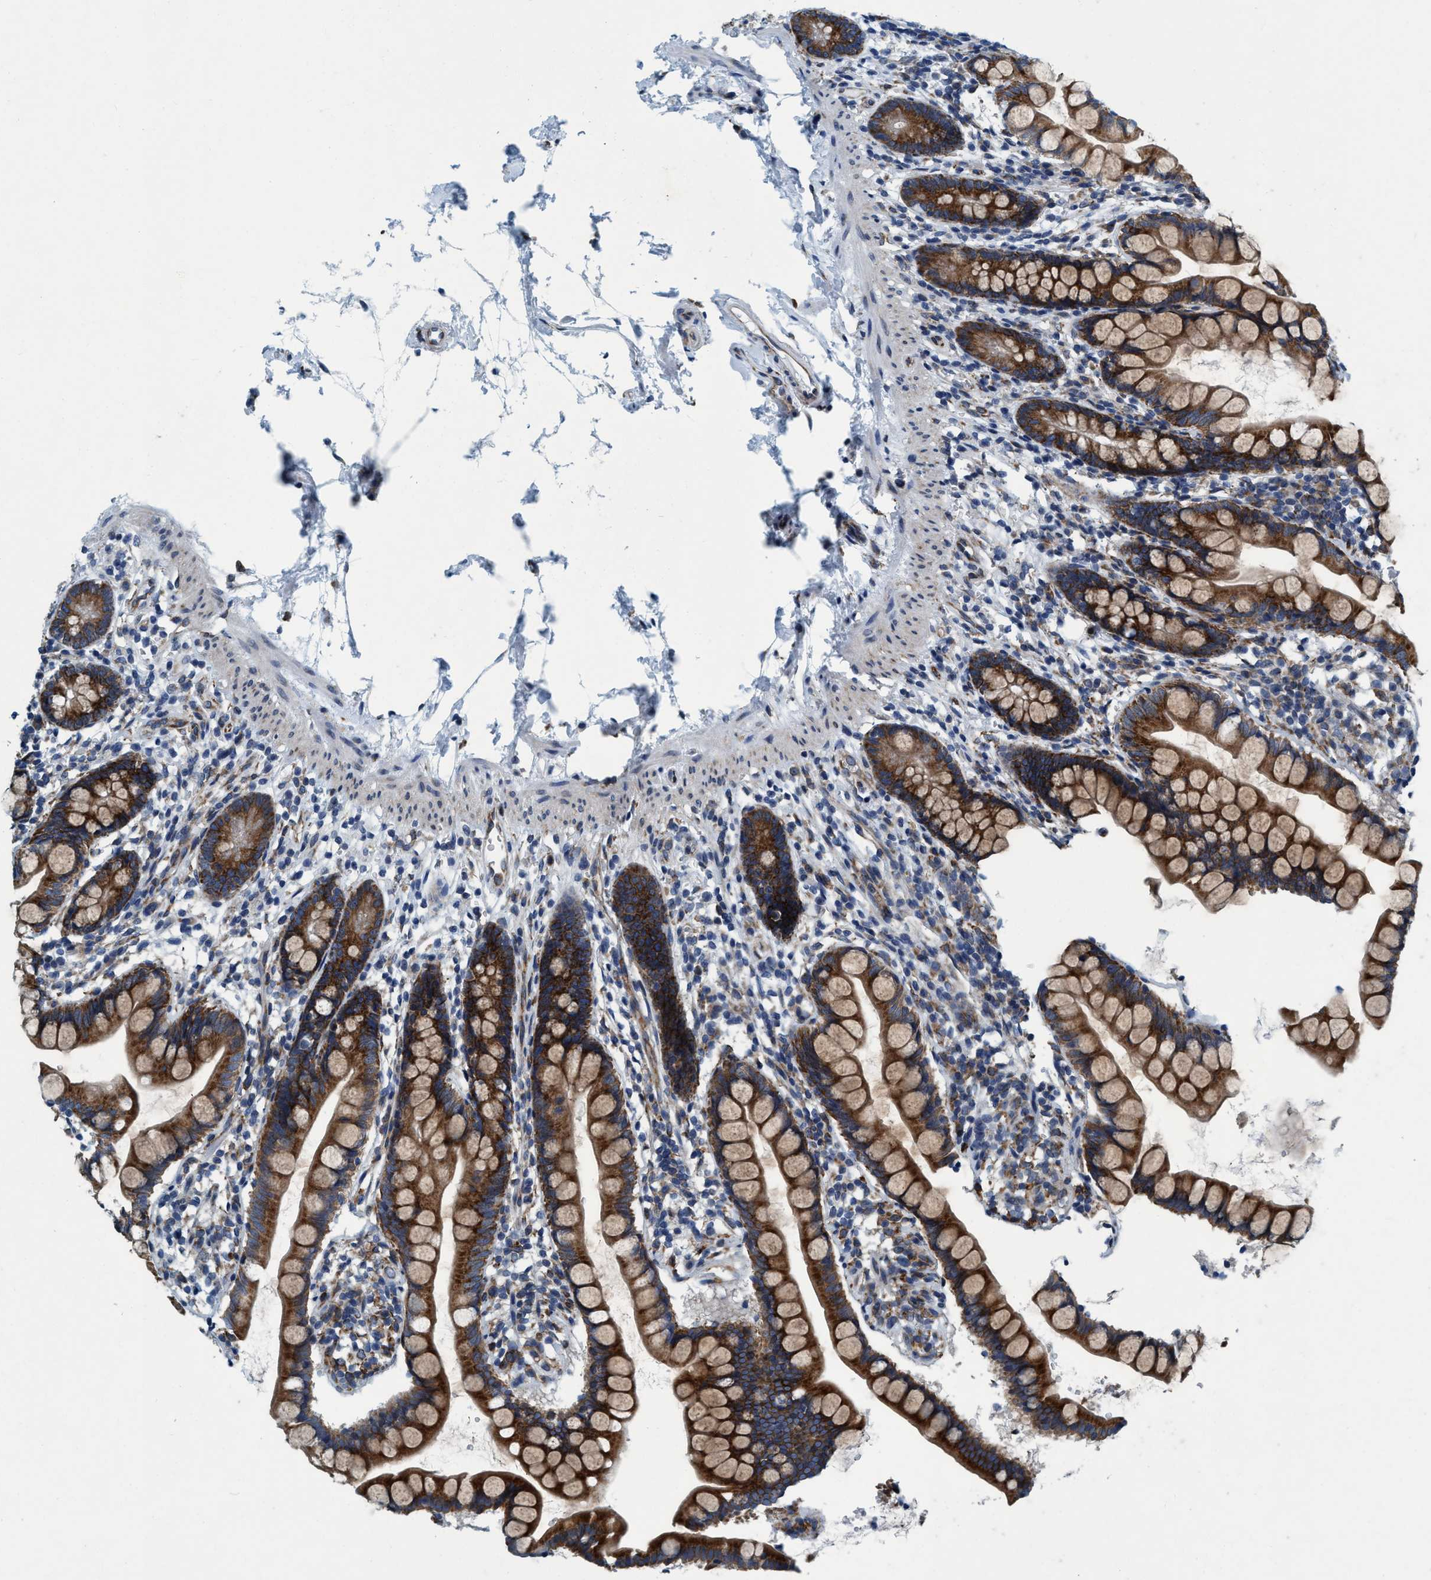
{"staining": {"intensity": "strong", "quantity": ">75%", "location": "cytoplasmic/membranous"}, "tissue": "small intestine", "cell_type": "Glandular cells", "image_type": "normal", "snomed": [{"axis": "morphology", "description": "Normal tissue, NOS"}, {"axis": "topography", "description": "Small intestine"}], "caption": "Protein expression analysis of benign small intestine demonstrates strong cytoplasmic/membranous positivity in approximately >75% of glandular cells. (DAB (3,3'-diaminobenzidine) IHC, brown staining for protein, blue staining for nuclei).", "gene": "ARMC9", "patient": {"sex": "female", "age": 84}}